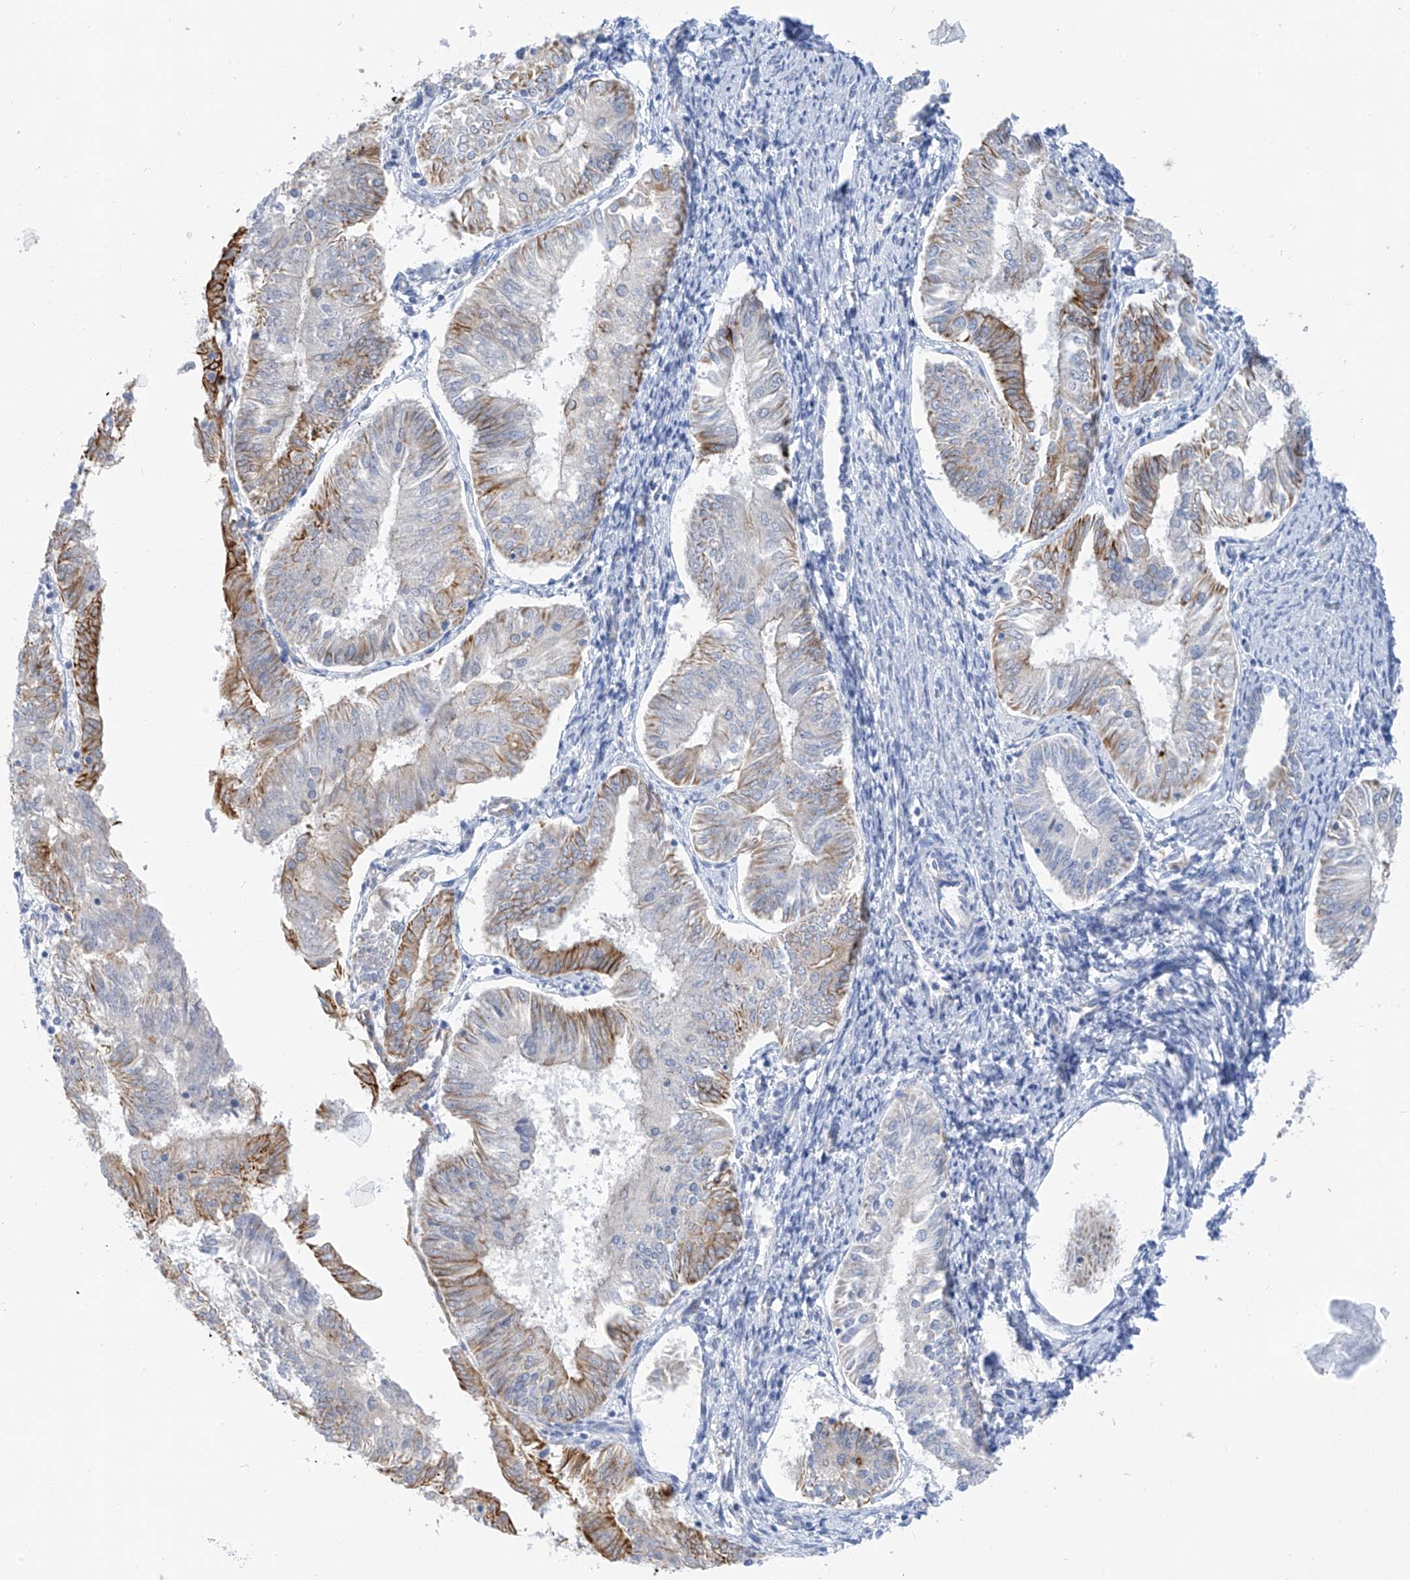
{"staining": {"intensity": "moderate", "quantity": "<25%", "location": "cytoplasmic/membranous"}, "tissue": "endometrial cancer", "cell_type": "Tumor cells", "image_type": "cancer", "snomed": [{"axis": "morphology", "description": "Adenocarcinoma, NOS"}, {"axis": "topography", "description": "Endometrium"}], "caption": "Immunohistochemistry micrograph of neoplastic tissue: human adenocarcinoma (endometrial) stained using IHC exhibits low levels of moderate protein expression localized specifically in the cytoplasmic/membranous of tumor cells, appearing as a cytoplasmic/membranous brown color.", "gene": "PIK3C2B", "patient": {"sex": "female", "age": 58}}